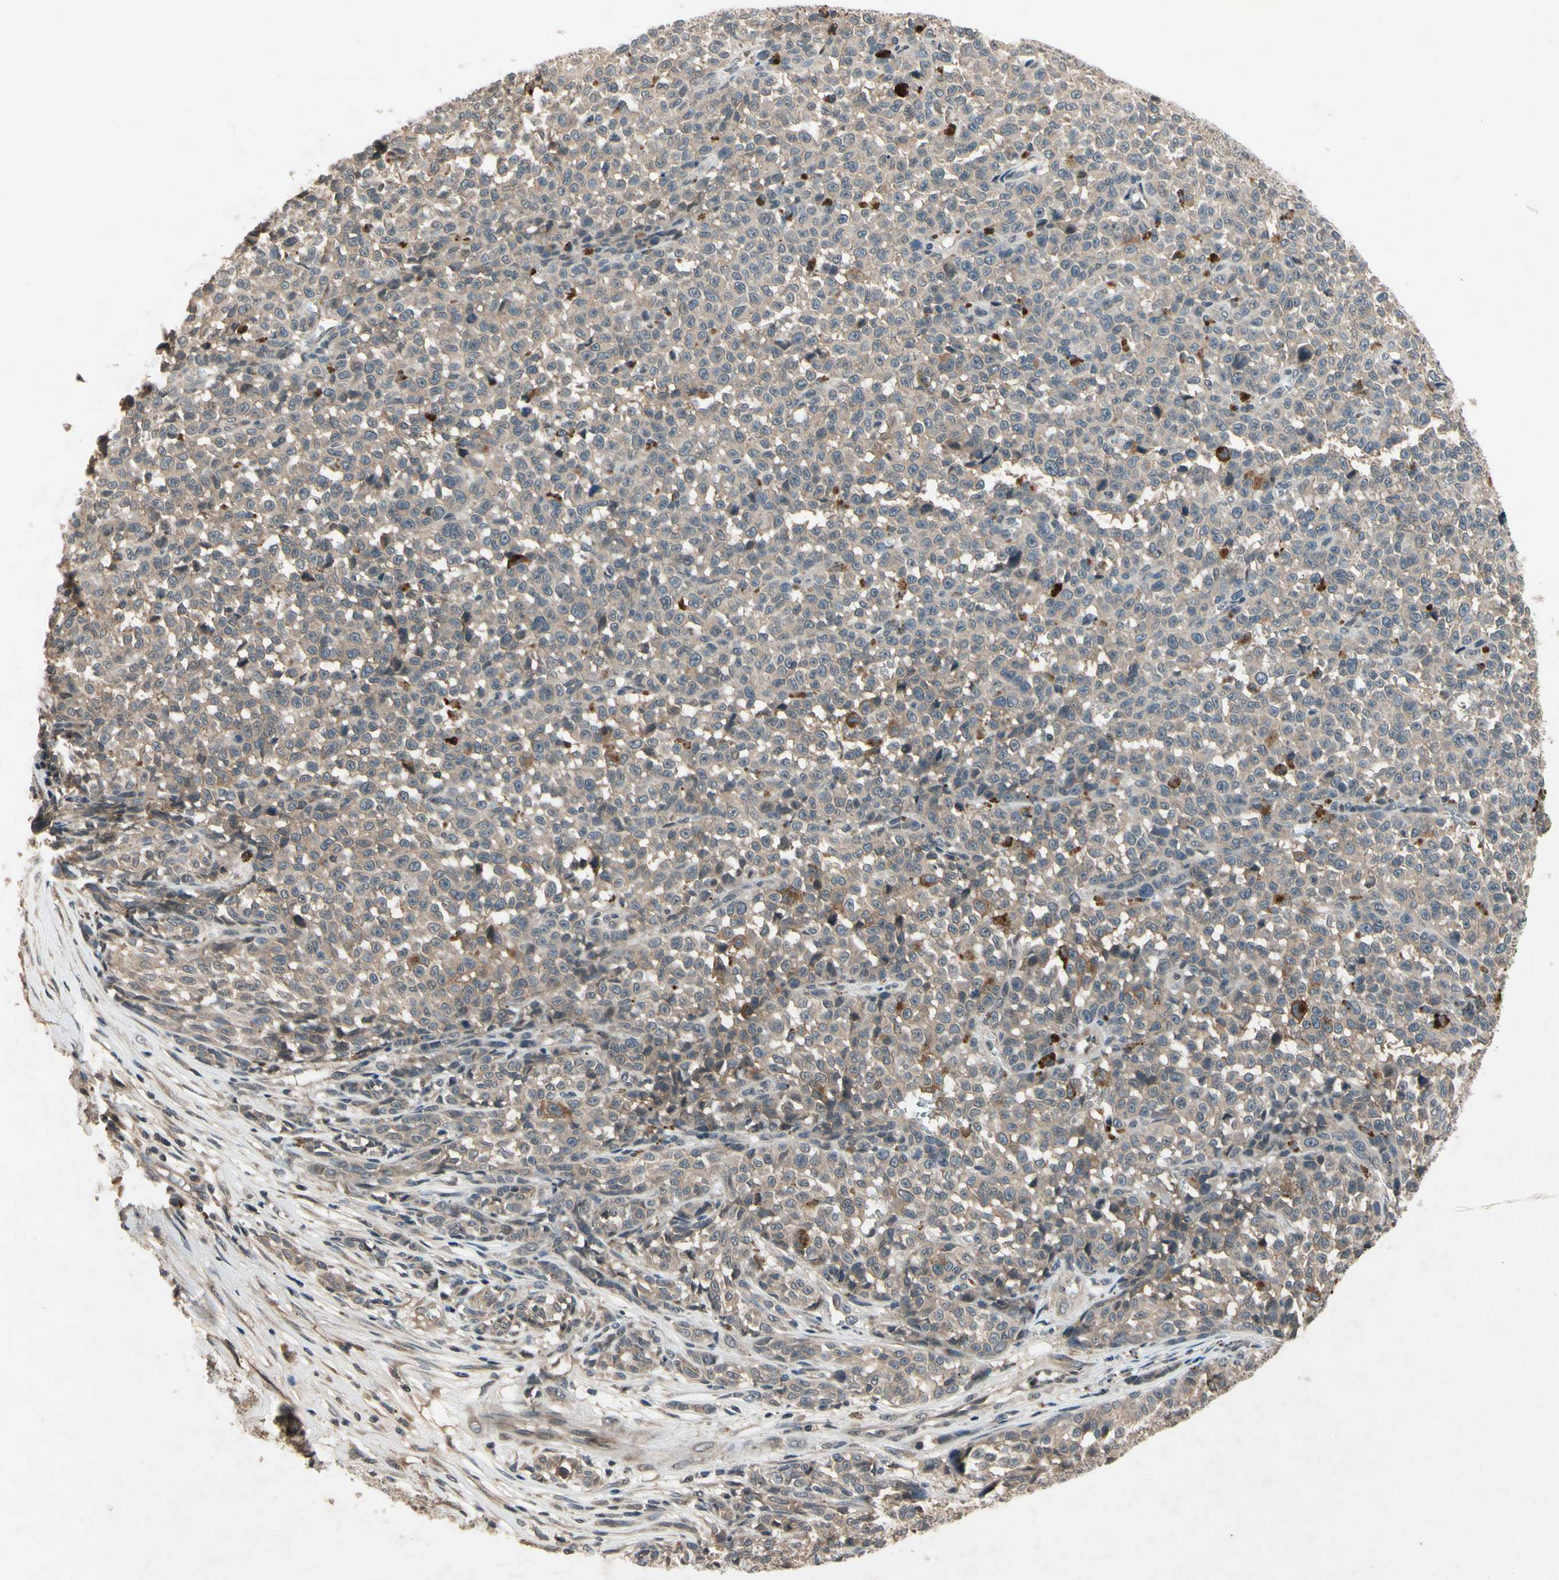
{"staining": {"intensity": "weak", "quantity": ">75%", "location": "cytoplasmic/membranous"}, "tissue": "melanoma", "cell_type": "Tumor cells", "image_type": "cancer", "snomed": [{"axis": "morphology", "description": "Malignant melanoma, NOS"}, {"axis": "topography", "description": "Skin"}], "caption": "This photomicrograph shows immunohistochemistry staining of human malignant melanoma, with low weak cytoplasmic/membranous expression in approximately >75% of tumor cells.", "gene": "DPY19L3", "patient": {"sex": "female", "age": 82}}